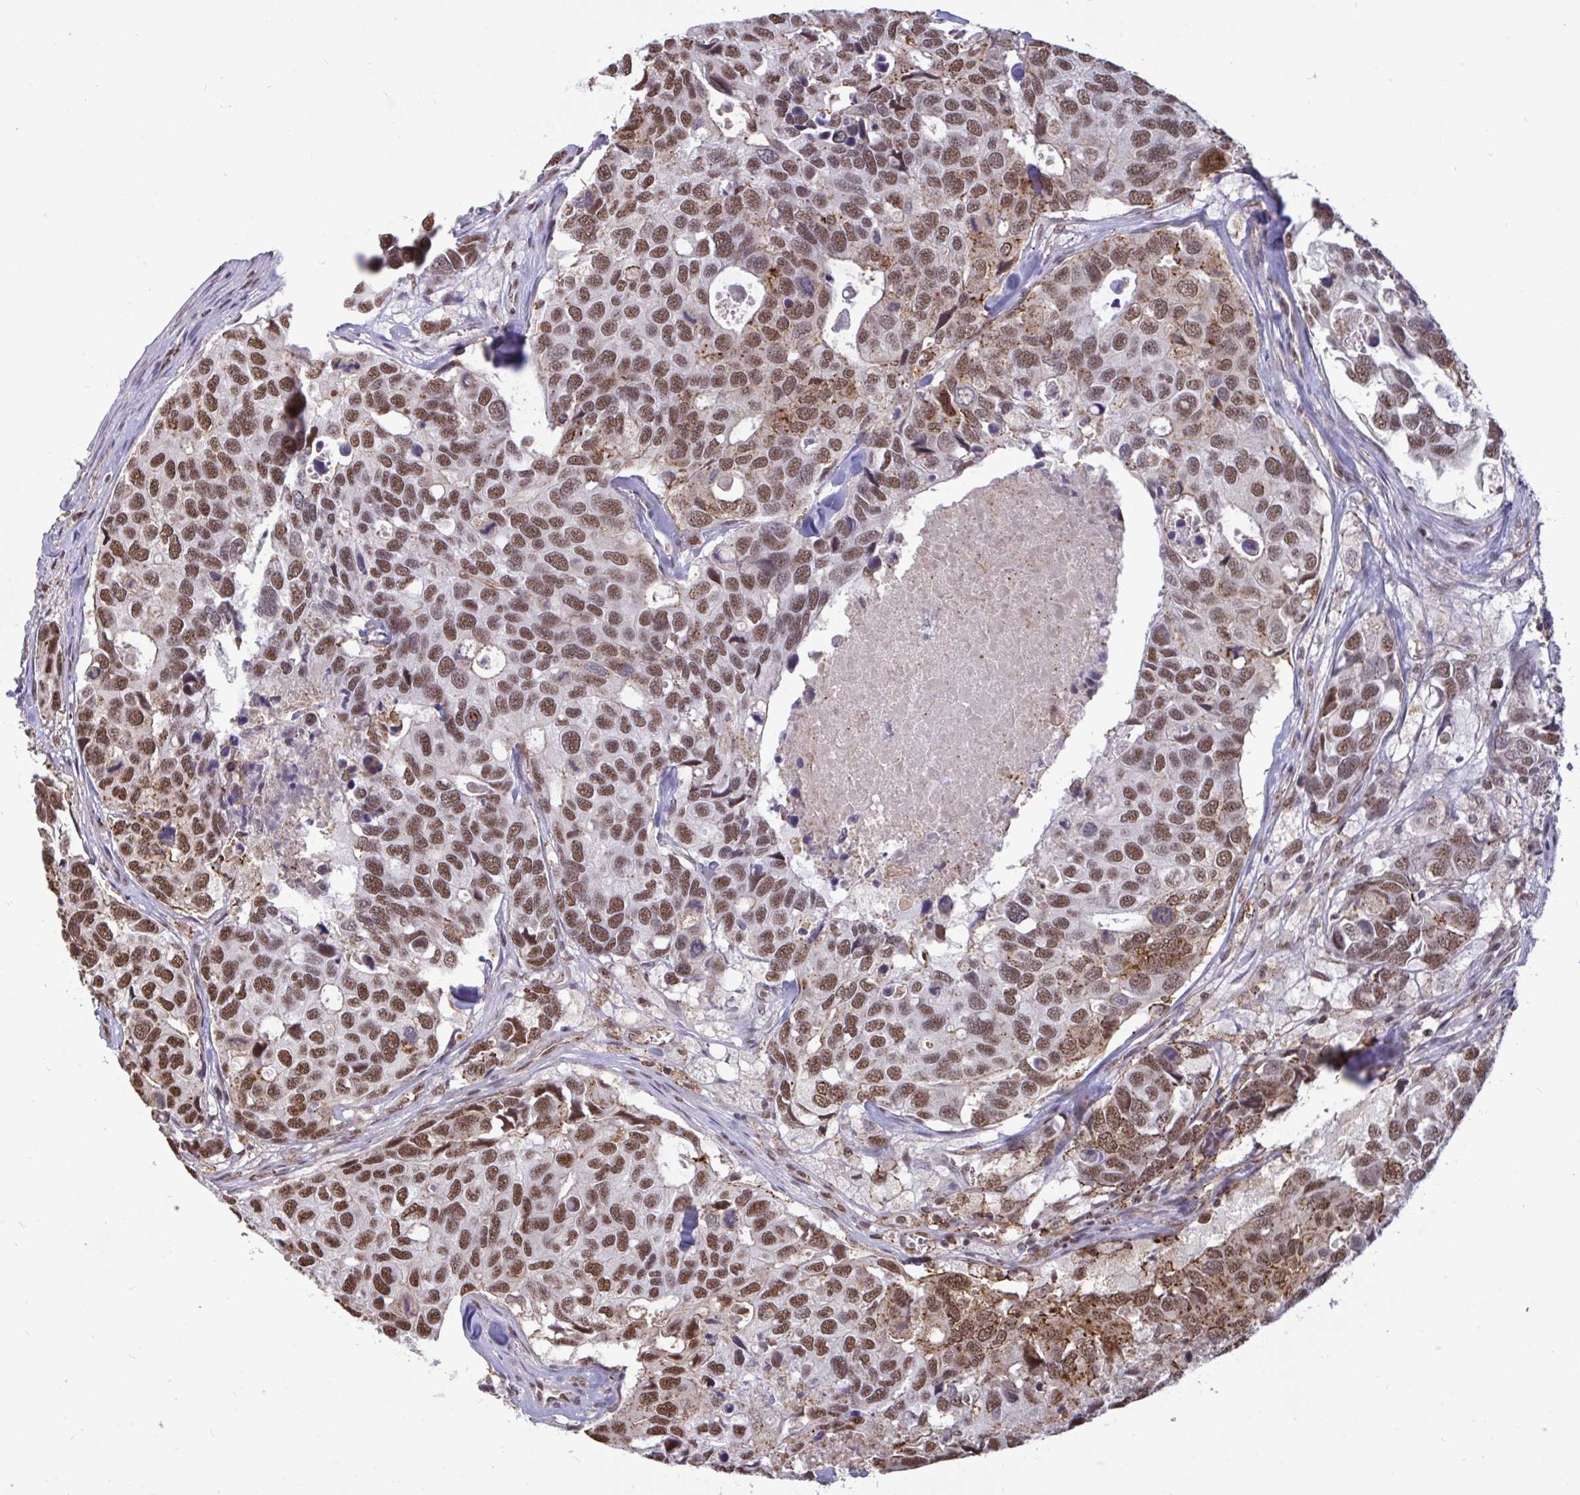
{"staining": {"intensity": "moderate", "quantity": ">75%", "location": "cytoplasmic/membranous,nuclear"}, "tissue": "breast cancer", "cell_type": "Tumor cells", "image_type": "cancer", "snomed": [{"axis": "morphology", "description": "Duct carcinoma"}, {"axis": "topography", "description": "Breast"}], "caption": "Immunohistochemistry (IHC) photomicrograph of human breast cancer (intraductal carcinoma) stained for a protein (brown), which exhibits medium levels of moderate cytoplasmic/membranous and nuclear expression in about >75% of tumor cells.", "gene": "PUF60", "patient": {"sex": "female", "age": 83}}